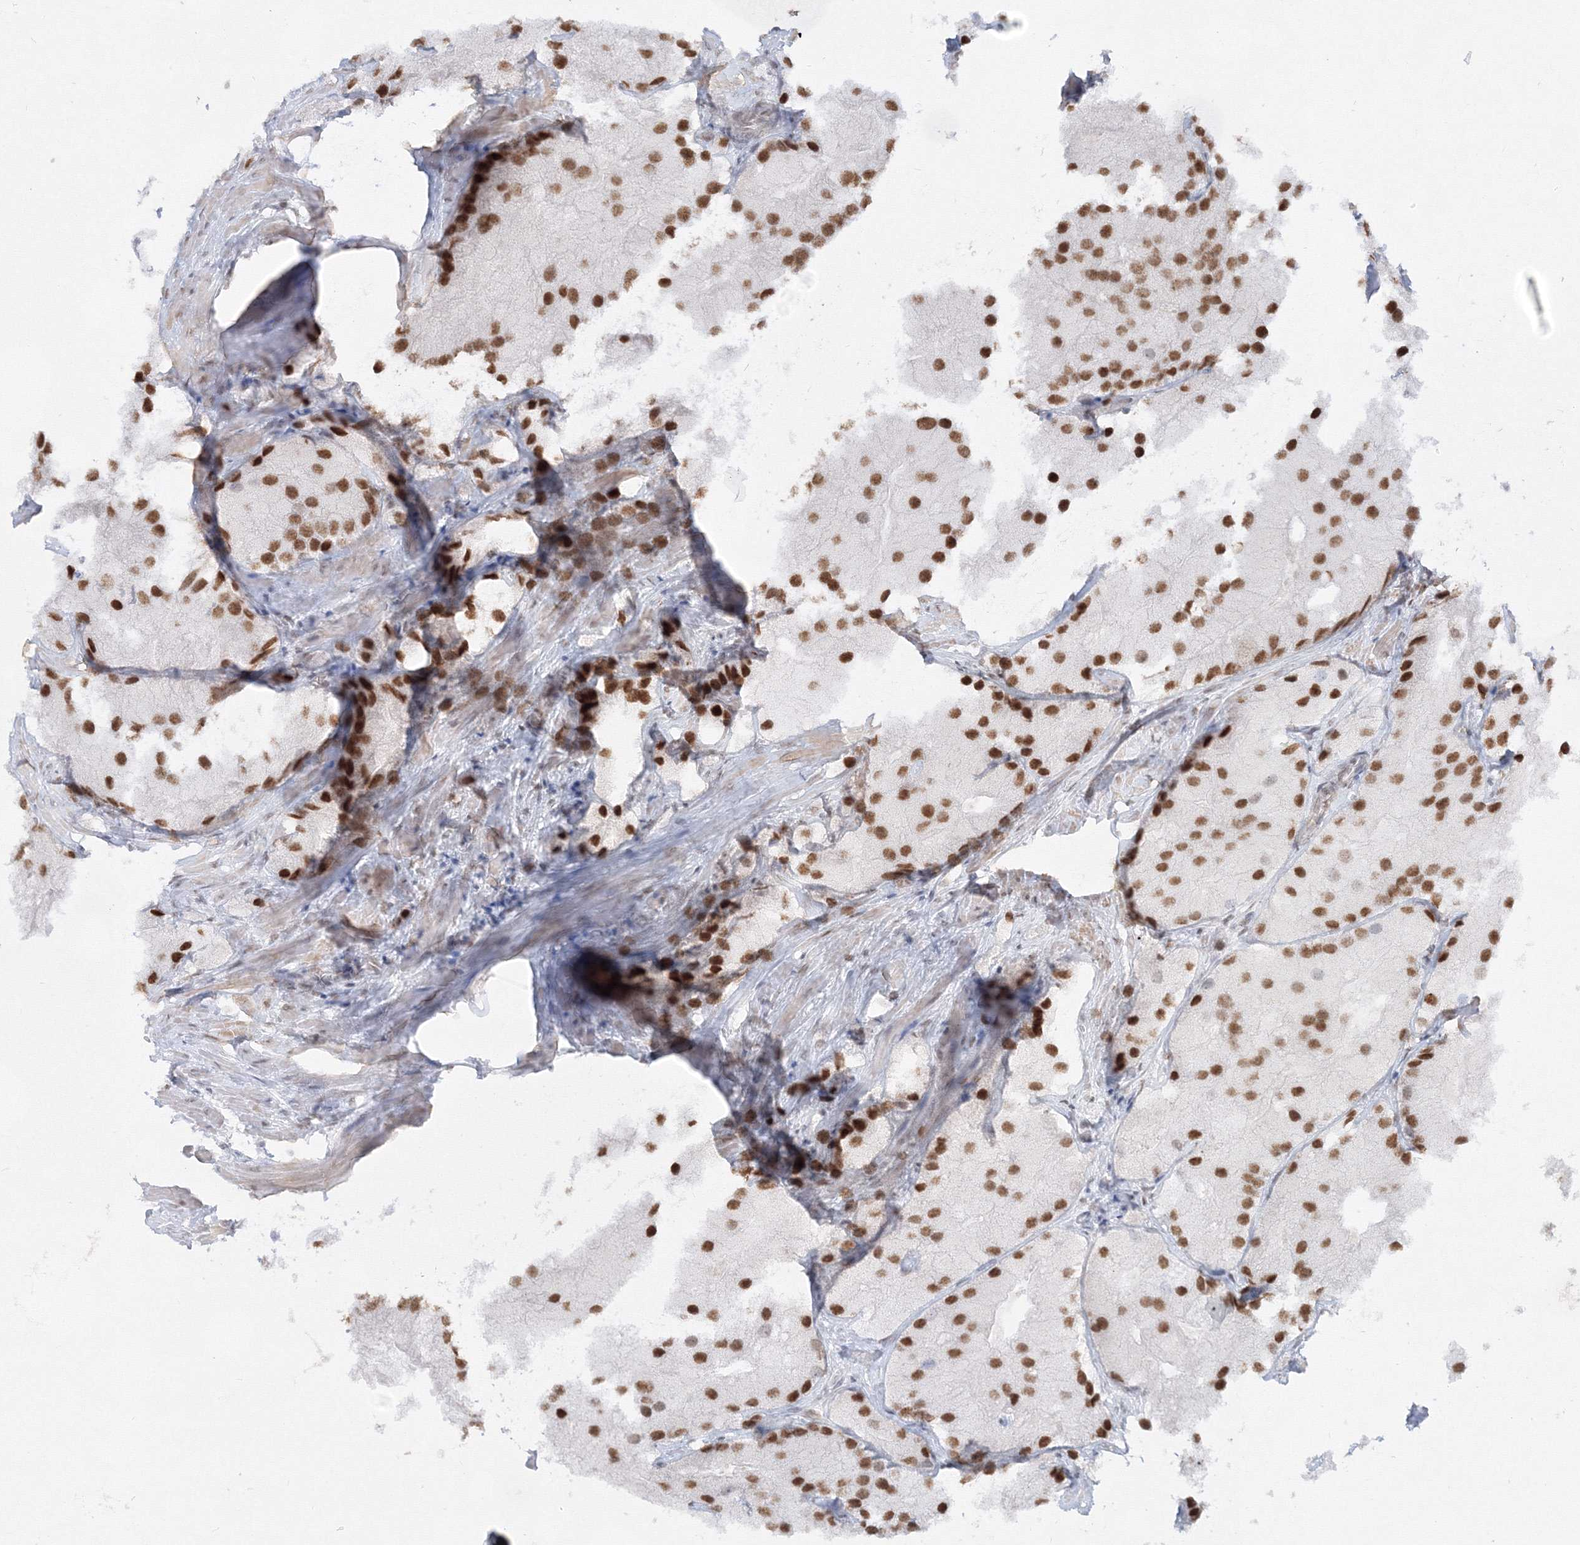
{"staining": {"intensity": "moderate", "quantity": ">75%", "location": "nuclear"}, "tissue": "prostate cancer", "cell_type": "Tumor cells", "image_type": "cancer", "snomed": [{"axis": "morphology", "description": "Adenocarcinoma, Low grade"}, {"axis": "topography", "description": "Prostate"}], "caption": "IHC (DAB (3,3'-diaminobenzidine)) staining of prostate adenocarcinoma (low-grade) displays moderate nuclear protein positivity in approximately >75% of tumor cells.", "gene": "ZNF638", "patient": {"sex": "male", "age": 69}}